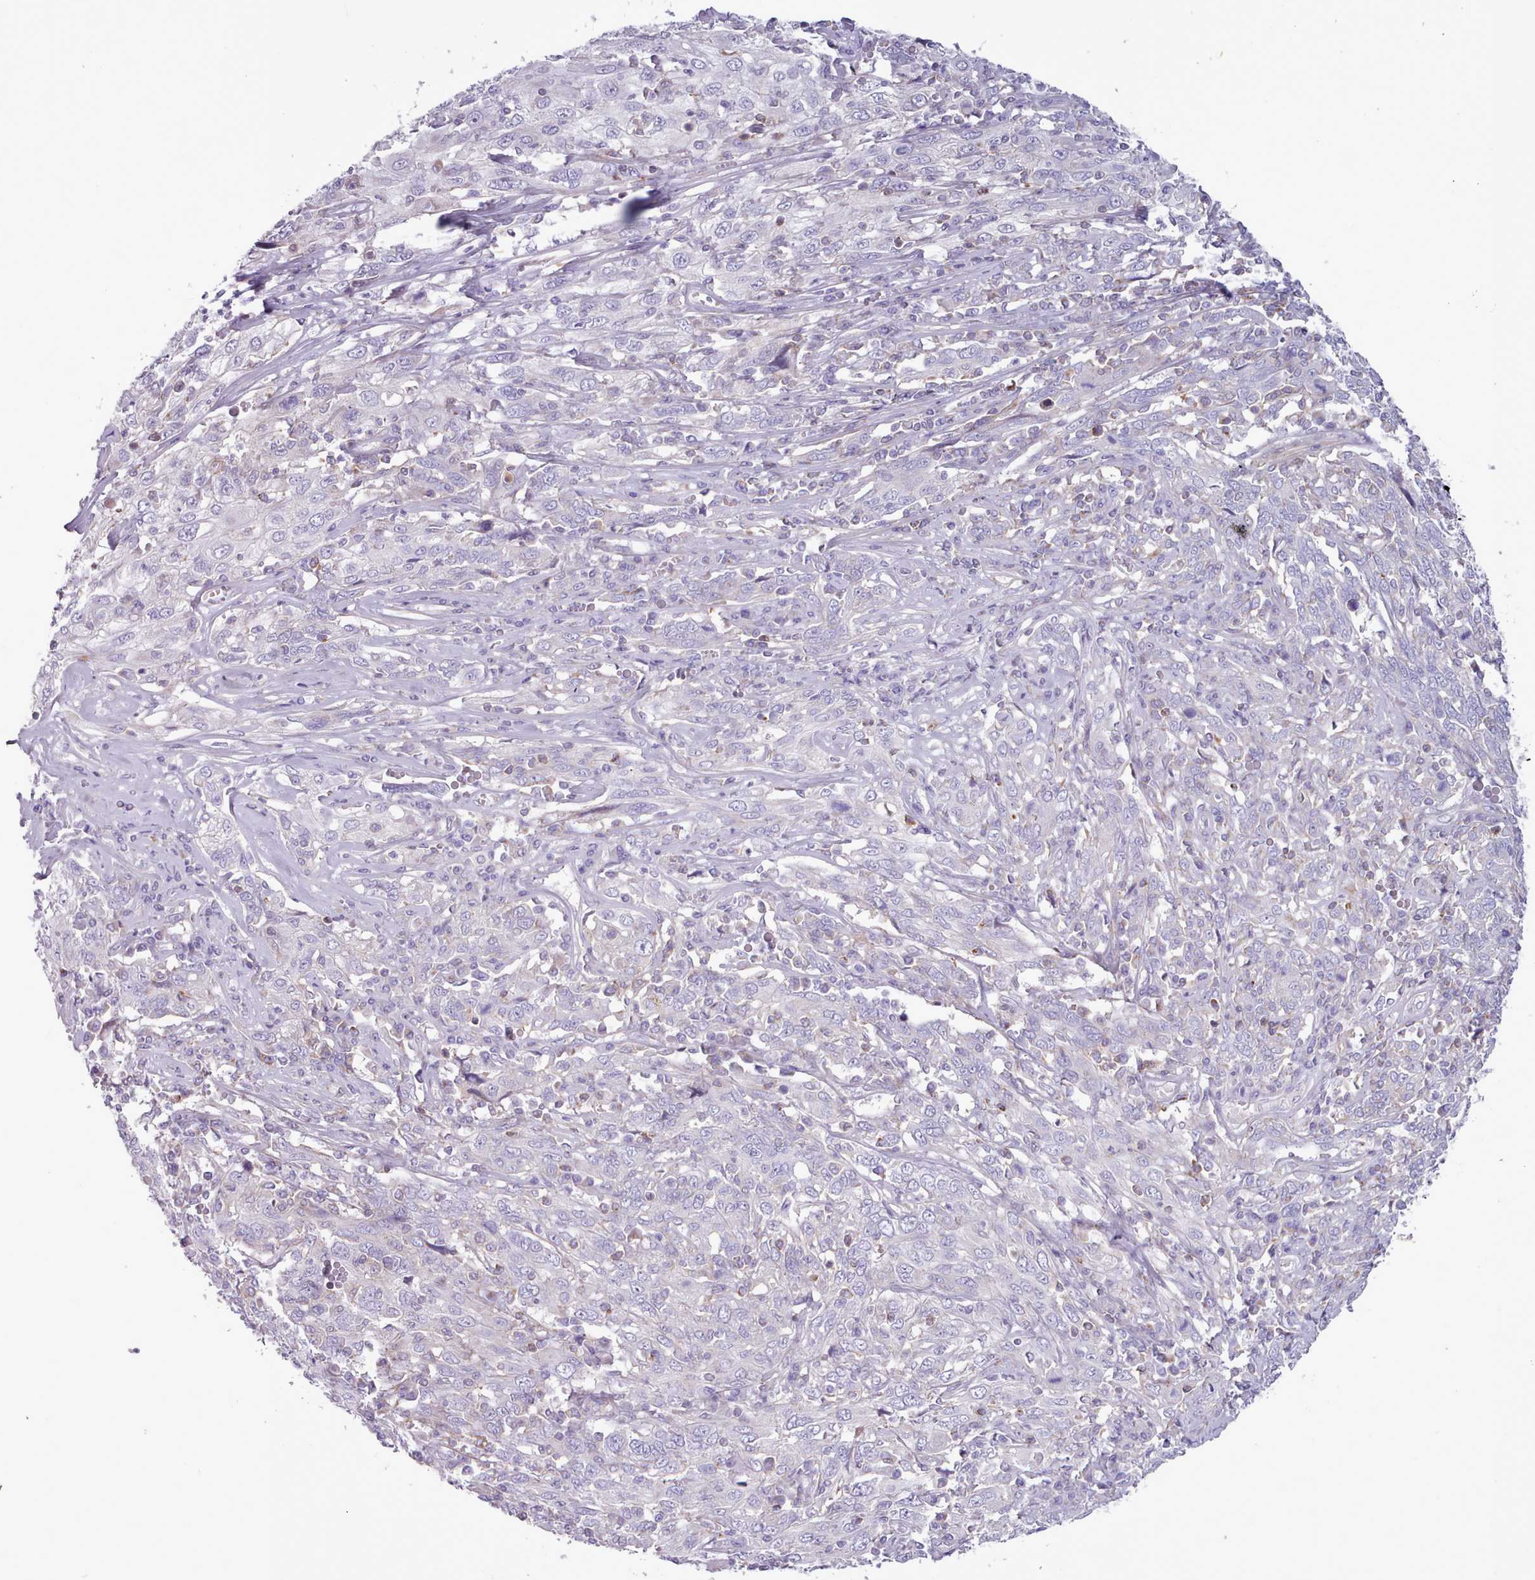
{"staining": {"intensity": "negative", "quantity": "none", "location": "none"}, "tissue": "cervical cancer", "cell_type": "Tumor cells", "image_type": "cancer", "snomed": [{"axis": "morphology", "description": "Squamous cell carcinoma, NOS"}, {"axis": "topography", "description": "Cervix"}], "caption": "The image reveals no staining of tumor cells in cervical cancer. (Immunohistochemistry, brightfield microscopy, high magnification).", "gene": "TENT4B", "patient": {"sex": "female", "age": 46}}